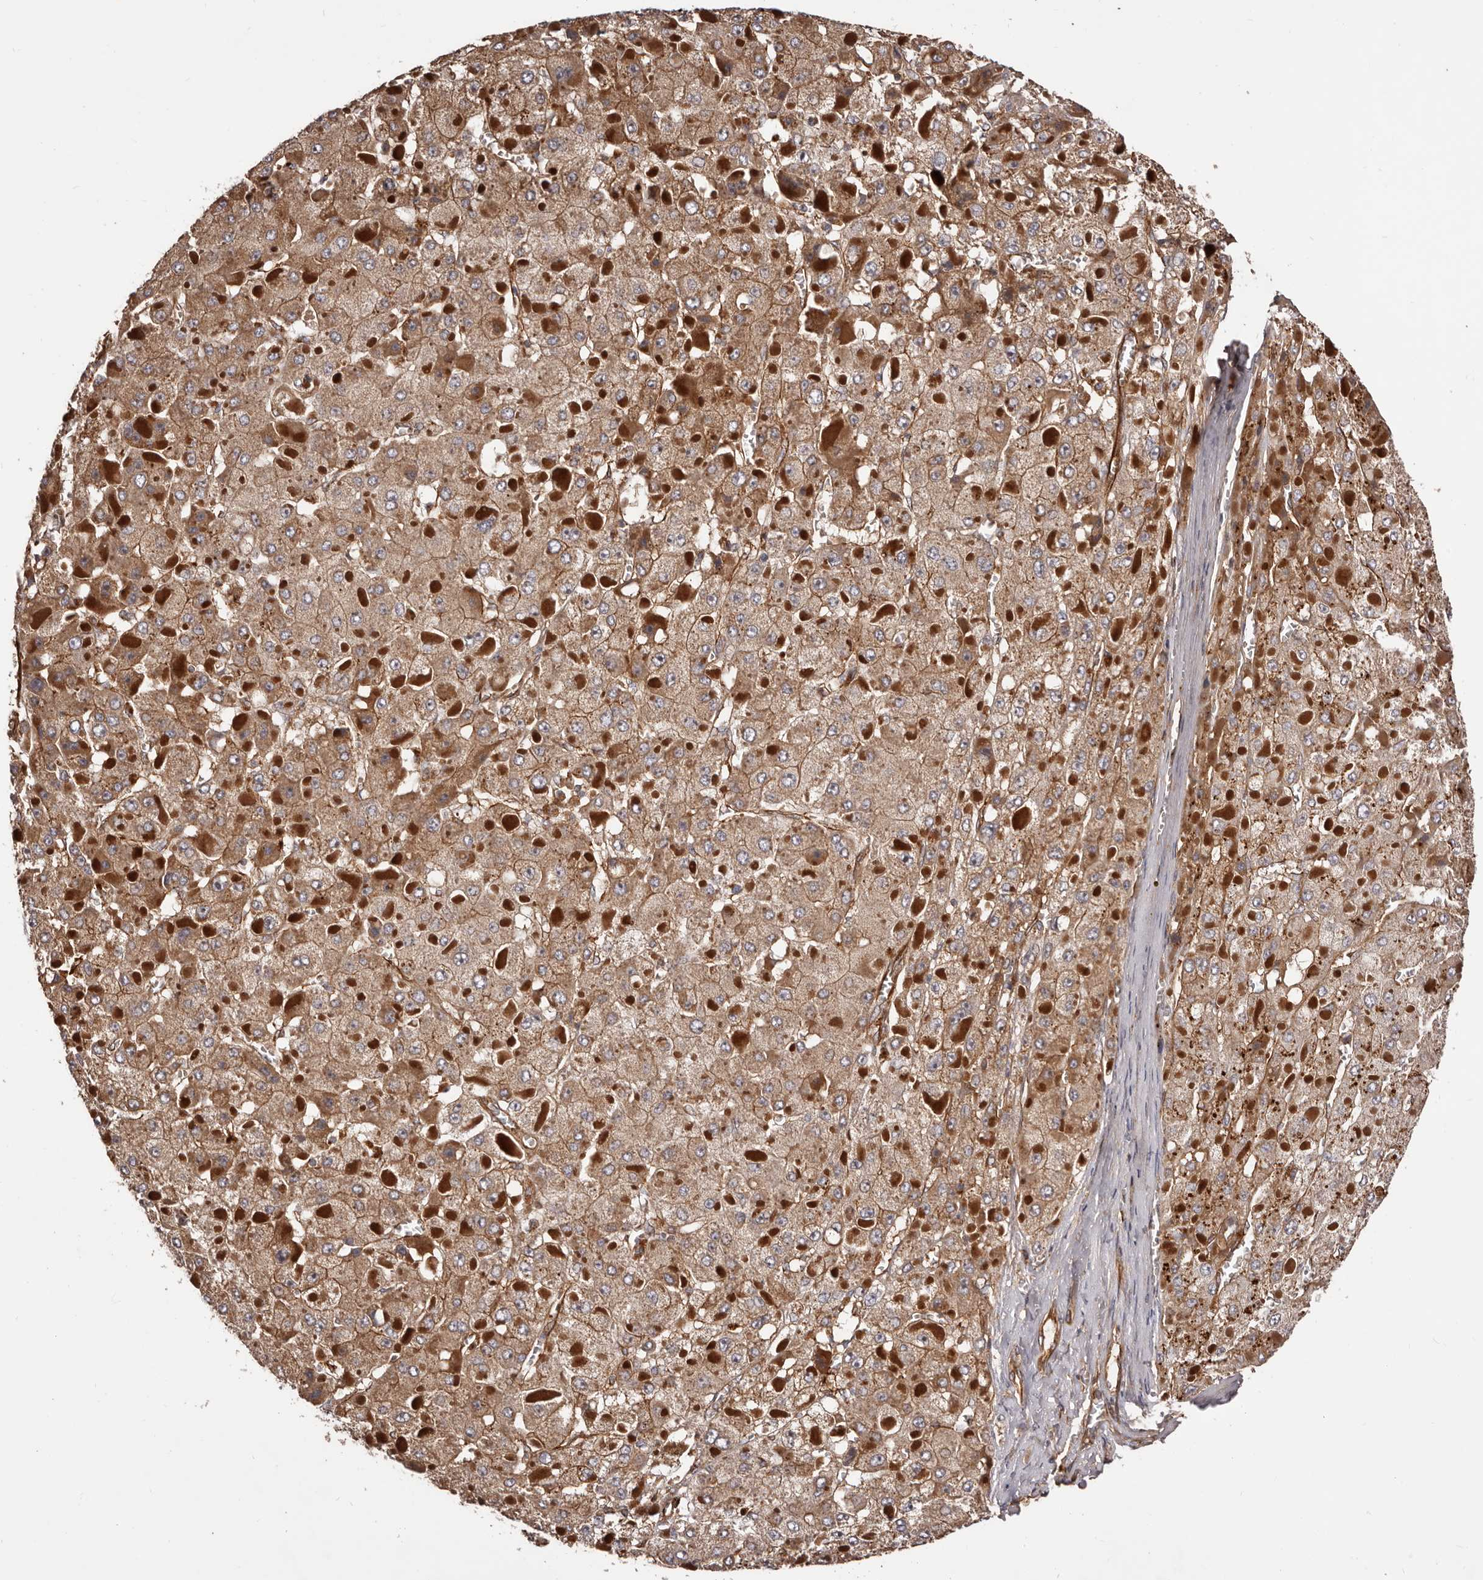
{"staining": {"intensity": "strong", "quantity": ">75%", "location": "cytoplasmic/membranous"}, "tissue": "liver cancer", "cell_type": "Tumor cells", "image_type": "cancer", "snomed": [{"axis": "morphology", "description": "Carcinoma, Hepatocellular, NOS"}, {"axis": "topography", "description": "Liver"}], "caption": "A high amount of strong cytoplasmic/membranous positivity is identified in about >75% of tumor cells in liver hepatocellular carcinoma tissue.", "gene": "GTPBP1", "patient": {"sex": "female", "age": 73}}